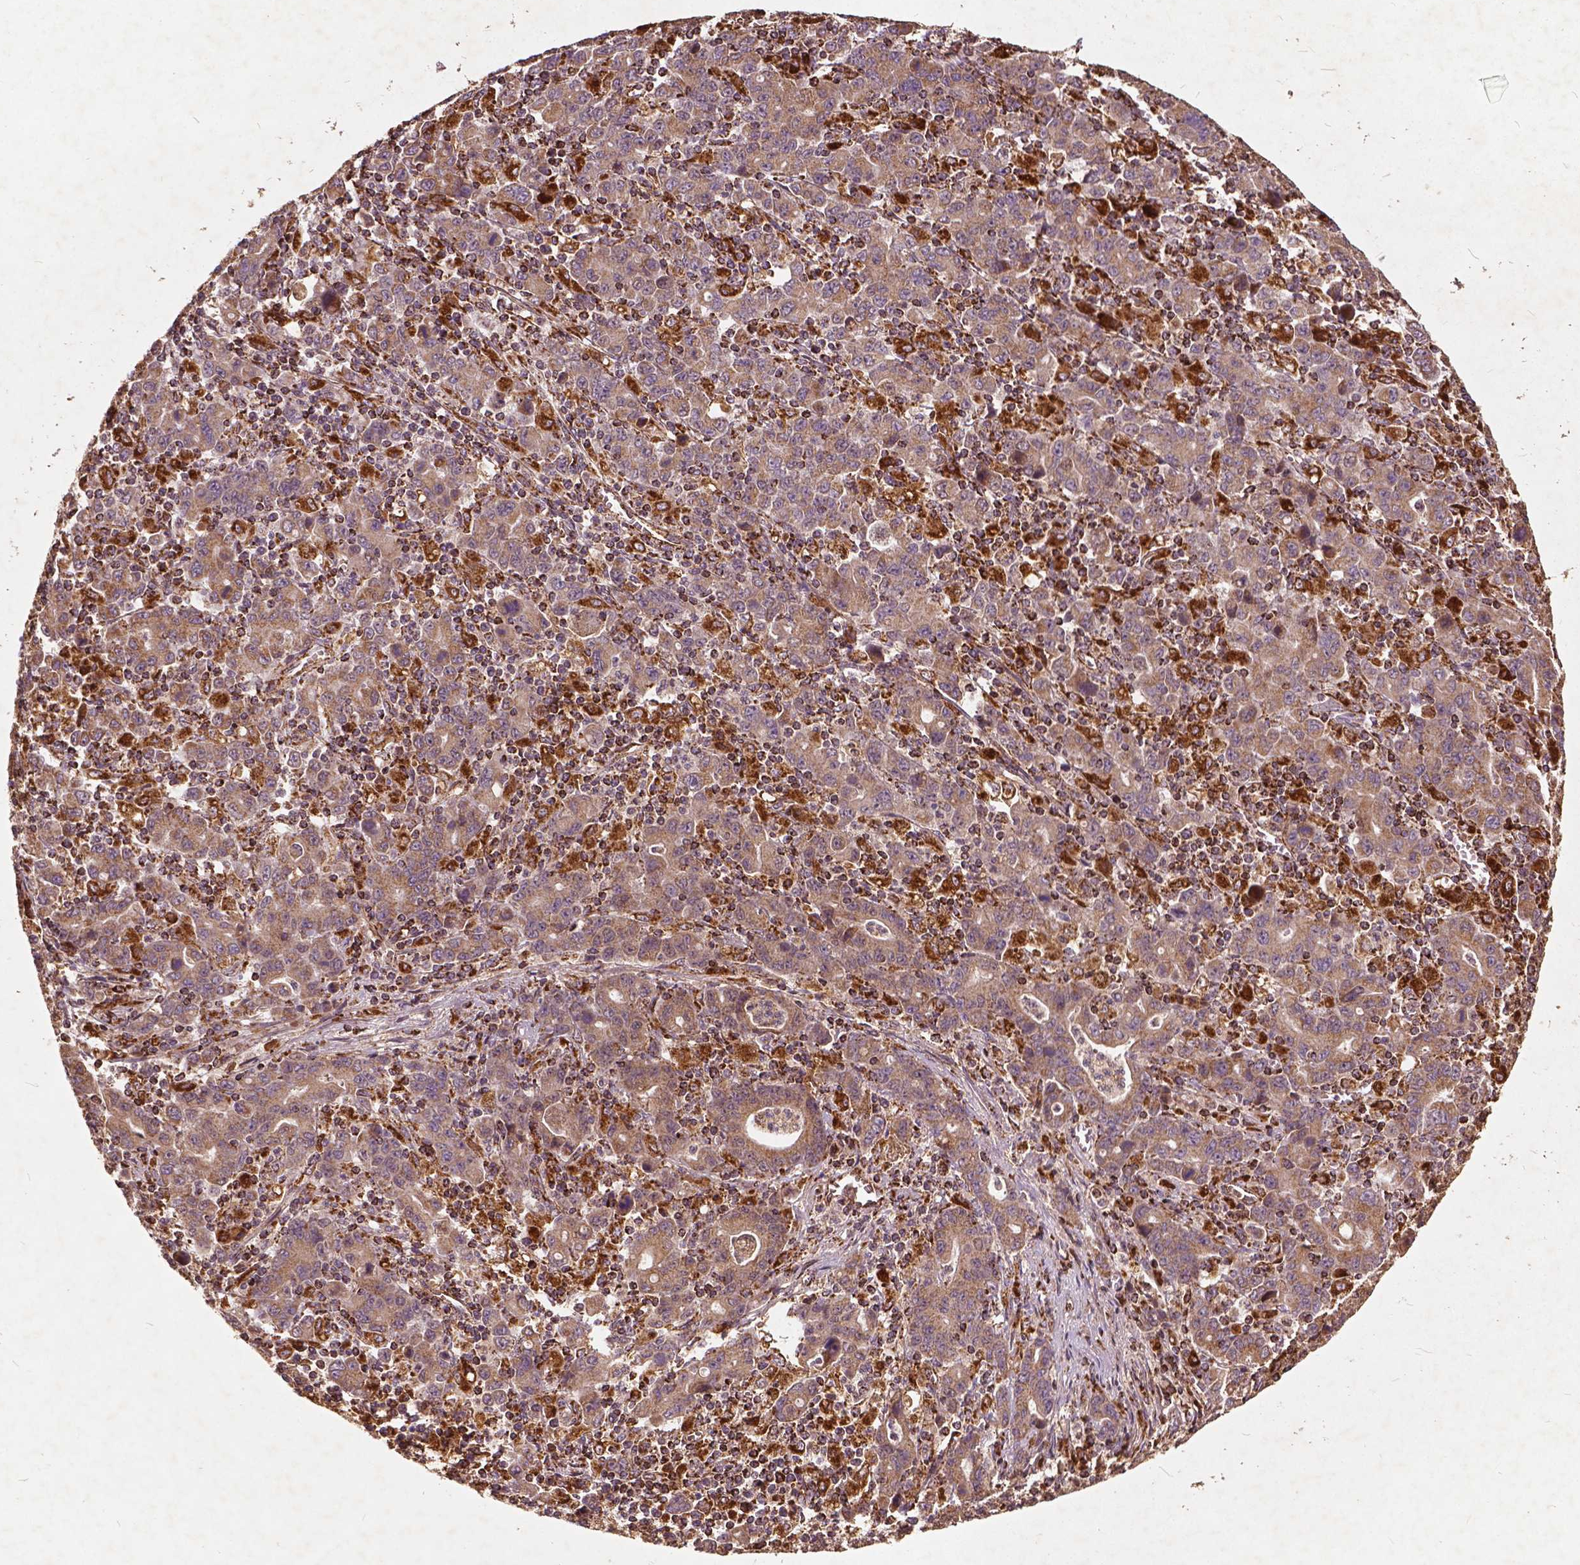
{"staining": {"intensity": "weak", "quantity": ">75%", "location": "cytoplasmic/membranous"}, "tissue": "stomach cancer", "cell_type": "Tumor cells", "image_type": "cancer", "snomed": [{"axis": "morphology", "description": "Adenocarcinoma, NOS"}, {"axis": "topography", "description": "Stomach, upper"}], "caption": "Immunohistochemical staining of human stomach cancer exhibits weak cytoplasmic/membranous protein staining in approximately >75% of tumor cells.", "gene": "UBXN2A", "patient": {"sex": "male", "age": 69}}